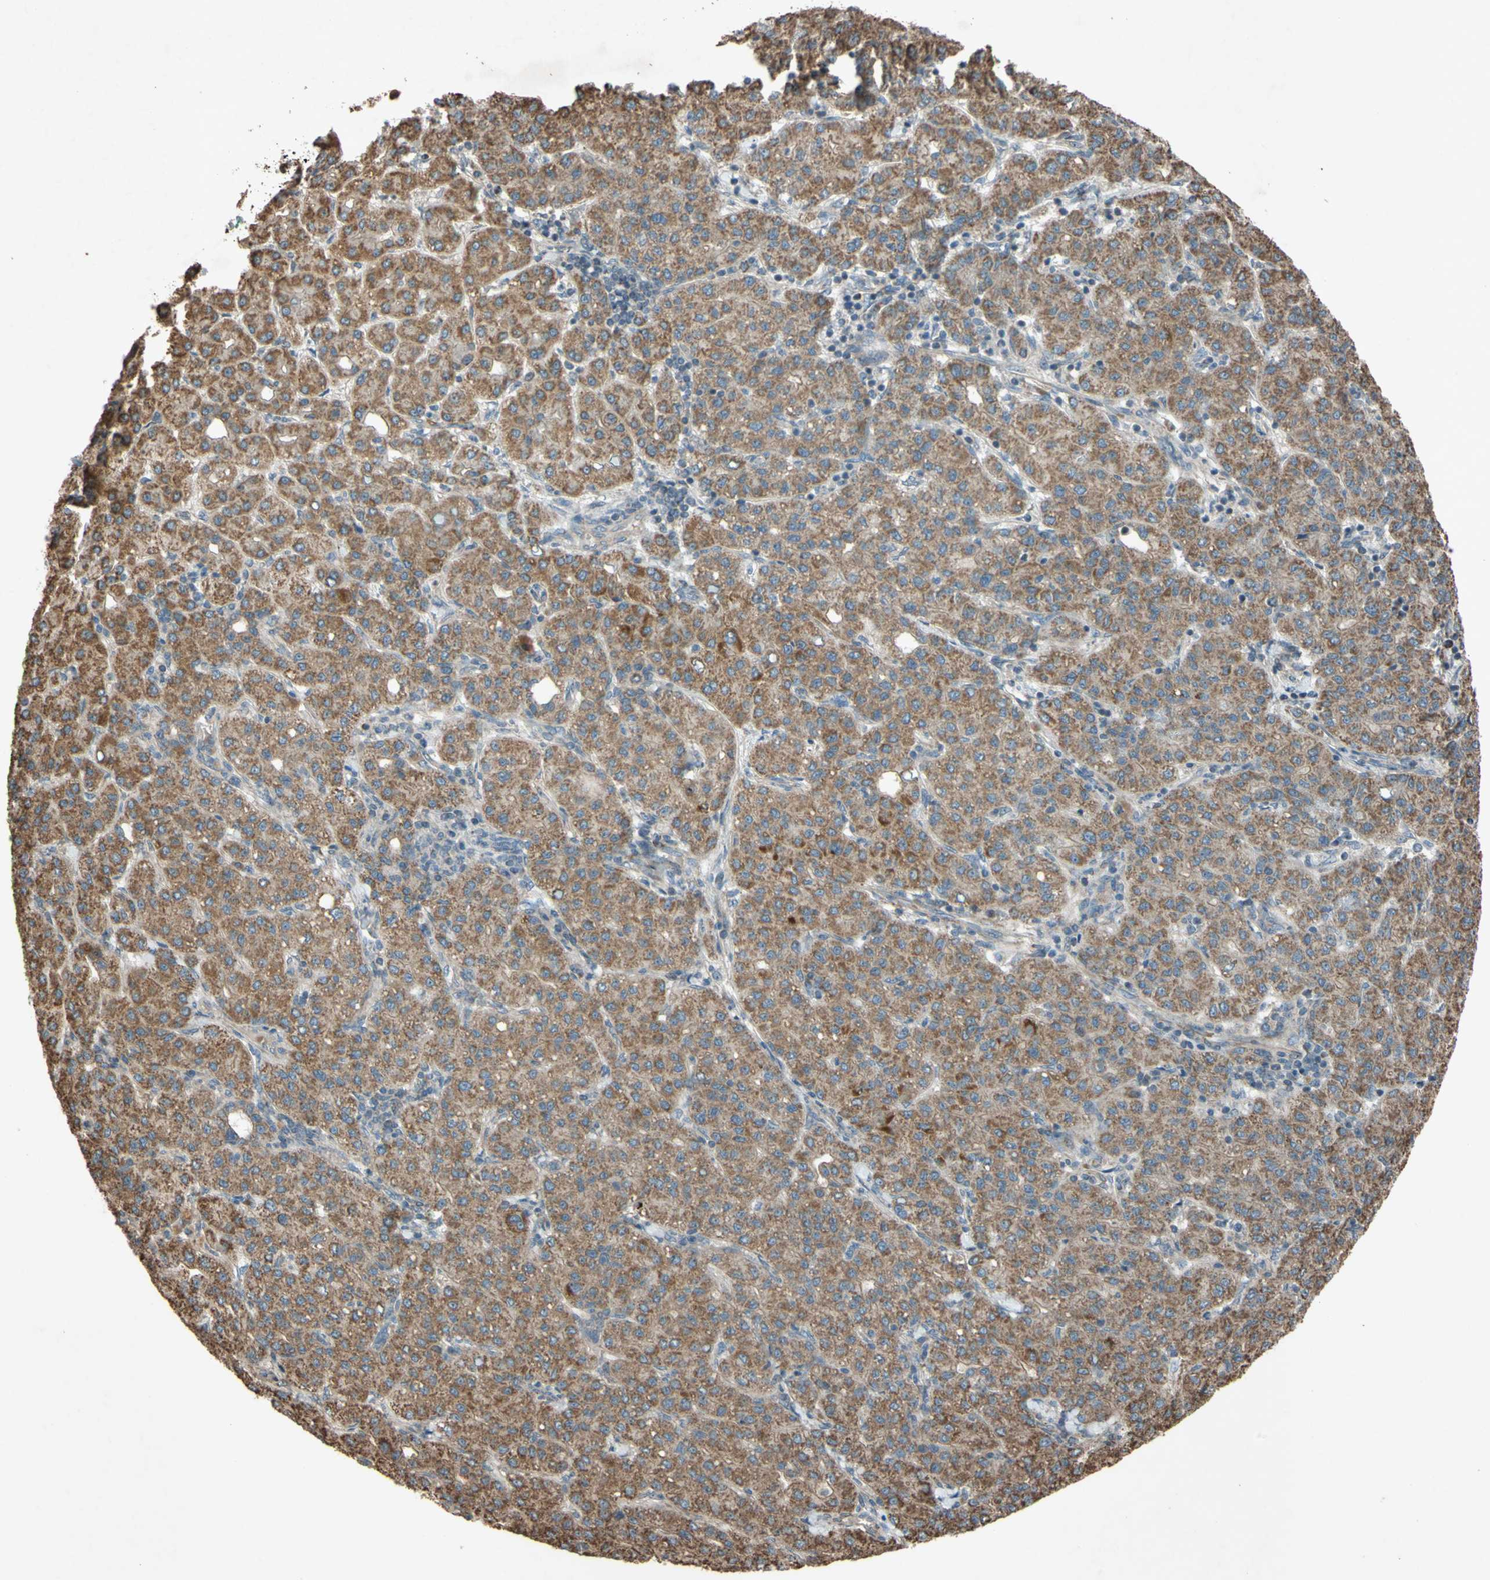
{"staining": {"intensity": "moderate", "quantity": ">75%", "location": "cytoplasmic/membranous"}, "tissue": "liver cancer", "cell_type": "Tumor cells", "image_type": "cancer", "snomed": [{"axis": "morphology", "description": "Carcinoma, Hepatocellular, NOS"}, {"axis": "topography", "description": "Liver"}], "caption": "Moderate cytoplasmic/membranous positivity is present in about >75% of tumor cells in liver cancer.", "gene": "ACOT8", "patient": {"sex": "male", "age": 65}}